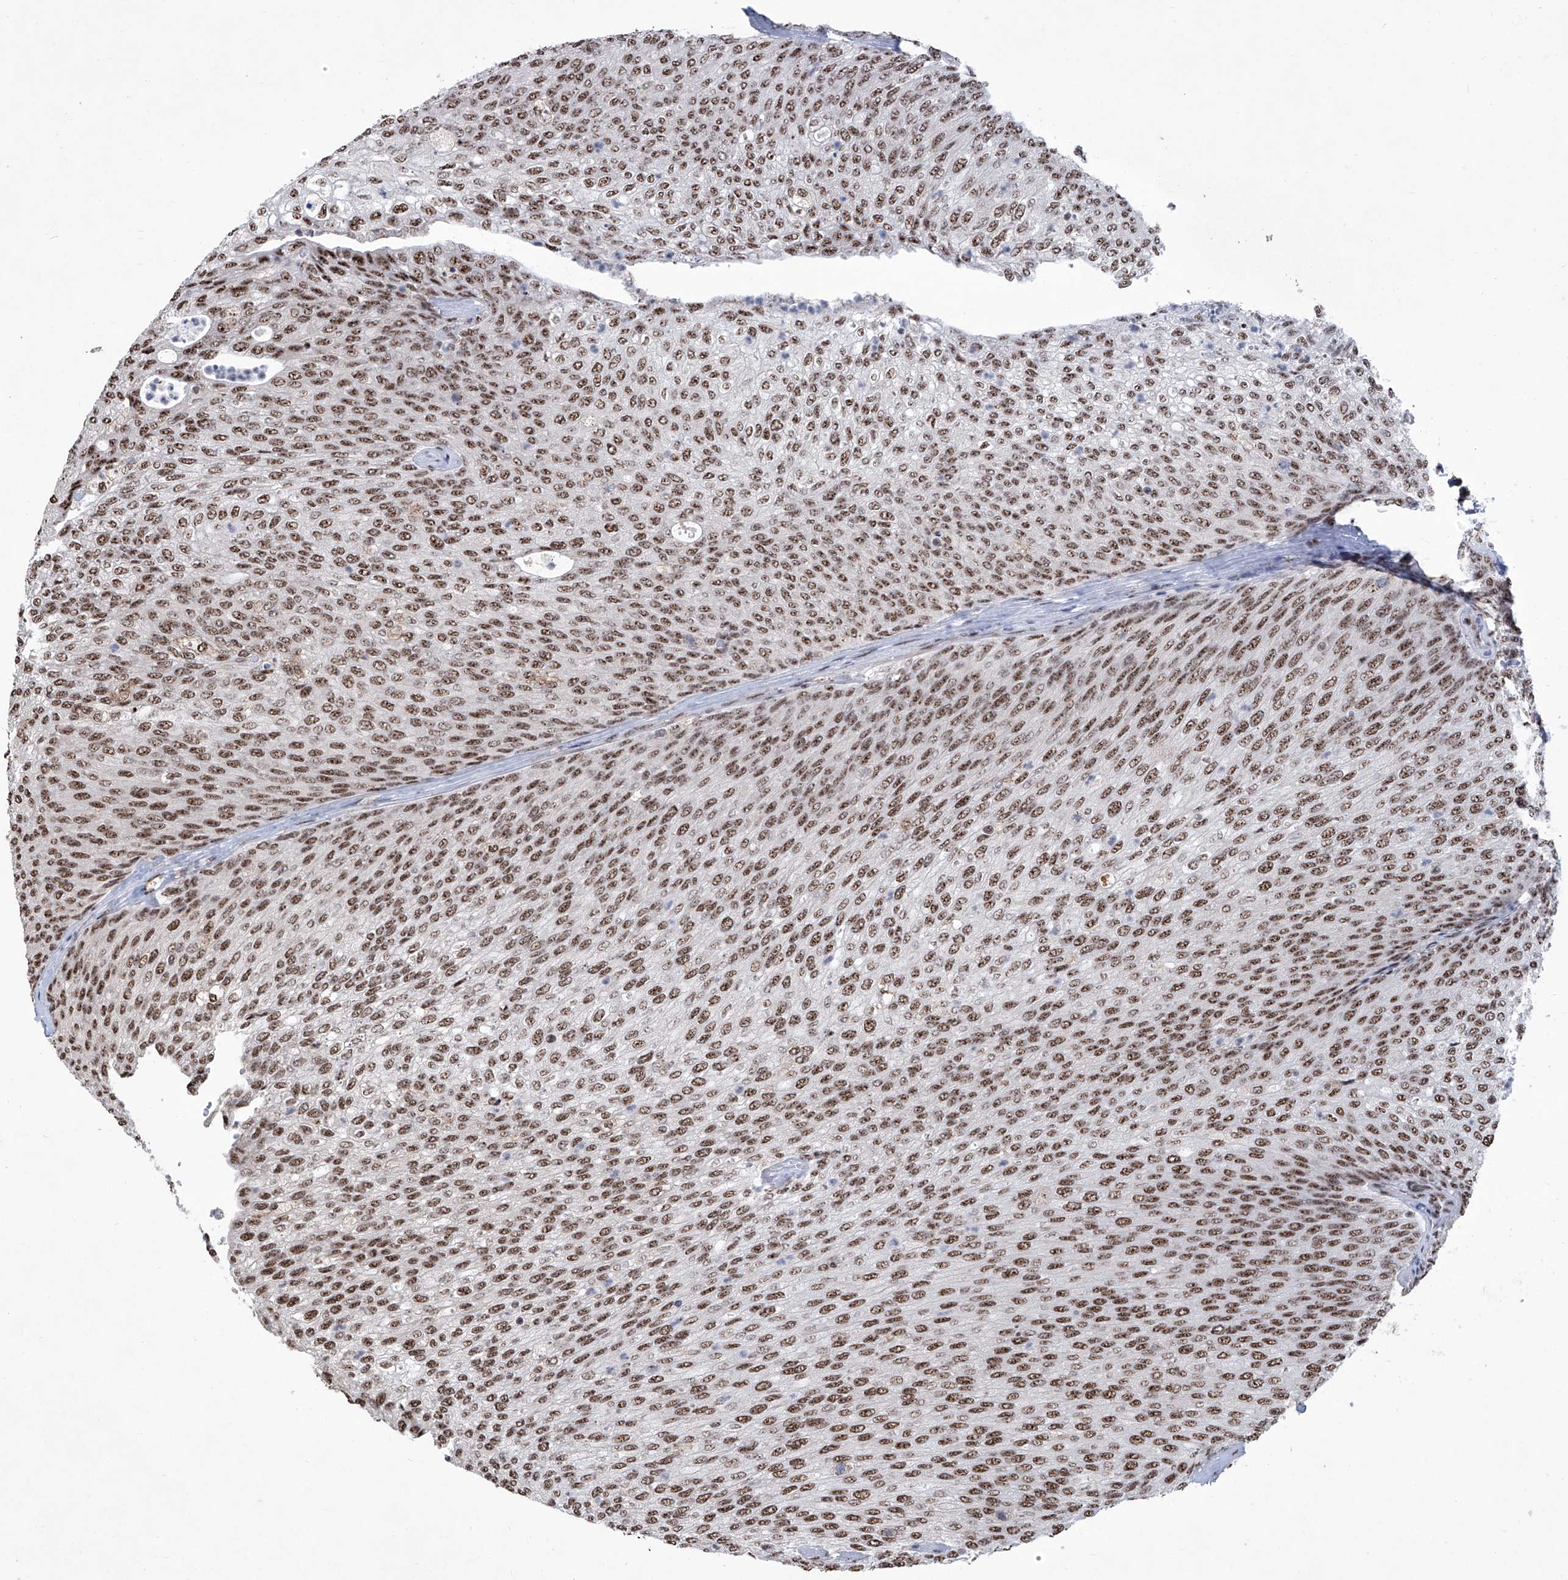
{"staining": {"intensity": "moderate", "quantity": ">75%", "location": "nuclear"}, "tissue": "urothelial cancer", "cell_type": "Tumor cells", "image_type": "cancer", "snomed": [{"axis": "morphology", "description": "Urothelial carcinoma, Low grade"}, {"axis": "topography", "description": "Urinary bladder"}], "caption": "This micrograph shows urothelial cancer stained with immunohistochemistry (IHC) to label a protein in brown. The nuclear of tumor cells show moderate positivity for the protein. Nuclei are counter-stained blue.", "gene": "FBXL4", "patient": {"sex": "female", "age": 79}}